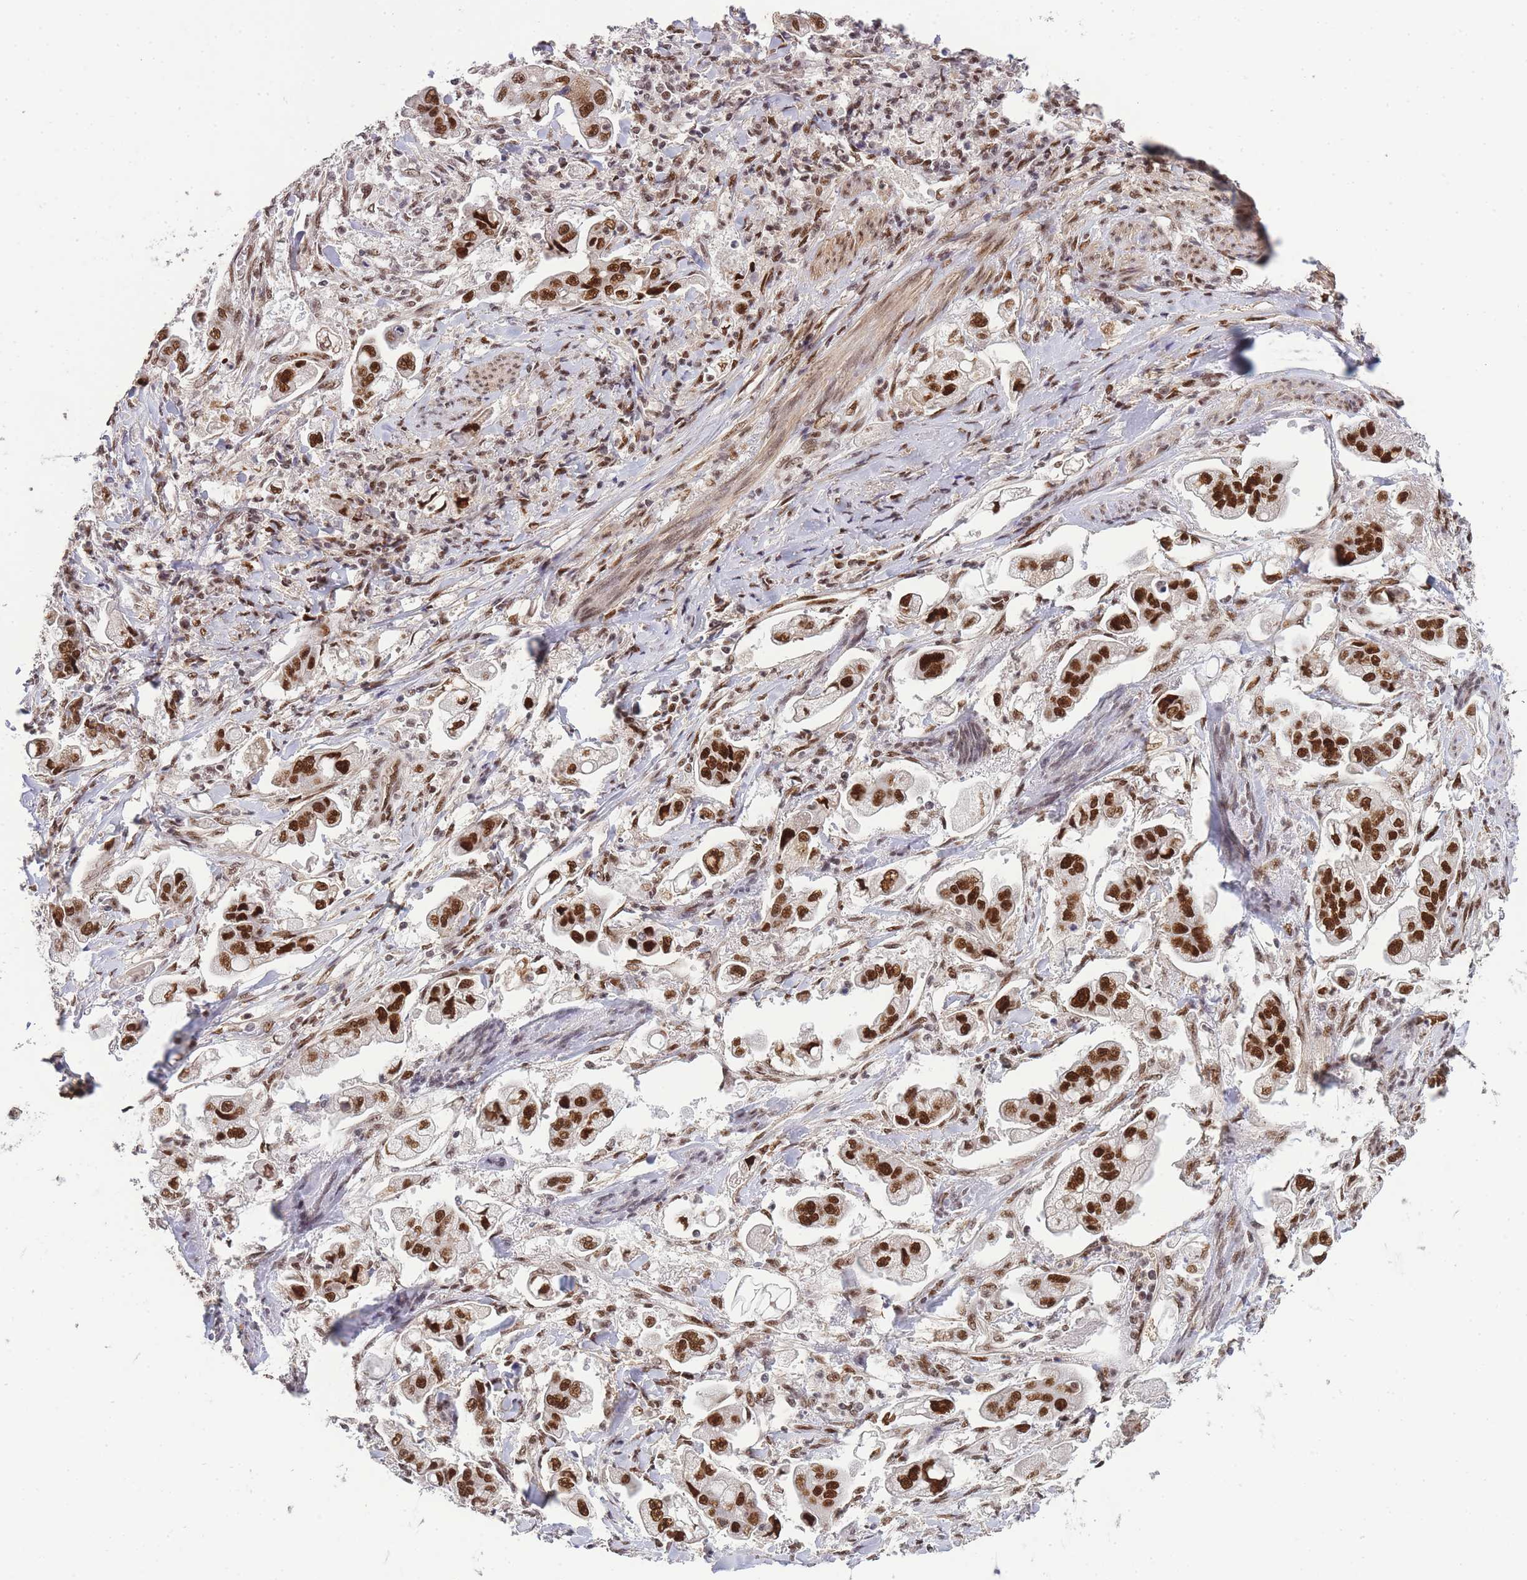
{"staining": {"intensity": "strong", "quantity": ">75%", "location": "nuclear"}, "tissue": "stomach cancer", "cell_type": "Tumor cells", "image_type": "cancer", "snomed": [{"axis": "morphology", "description": "Adenocarcinoma, NOS"}, {"axis": "topography", "description": "Stomach"}], "caption": "This is an image of immunohistochemistry staining of stomach cancer (adenocarcinoma), which shows strong expression in the nuclear of tumor cells.", "gene": "PRKDC", "patient": {"sex": "male", "age": 62}}